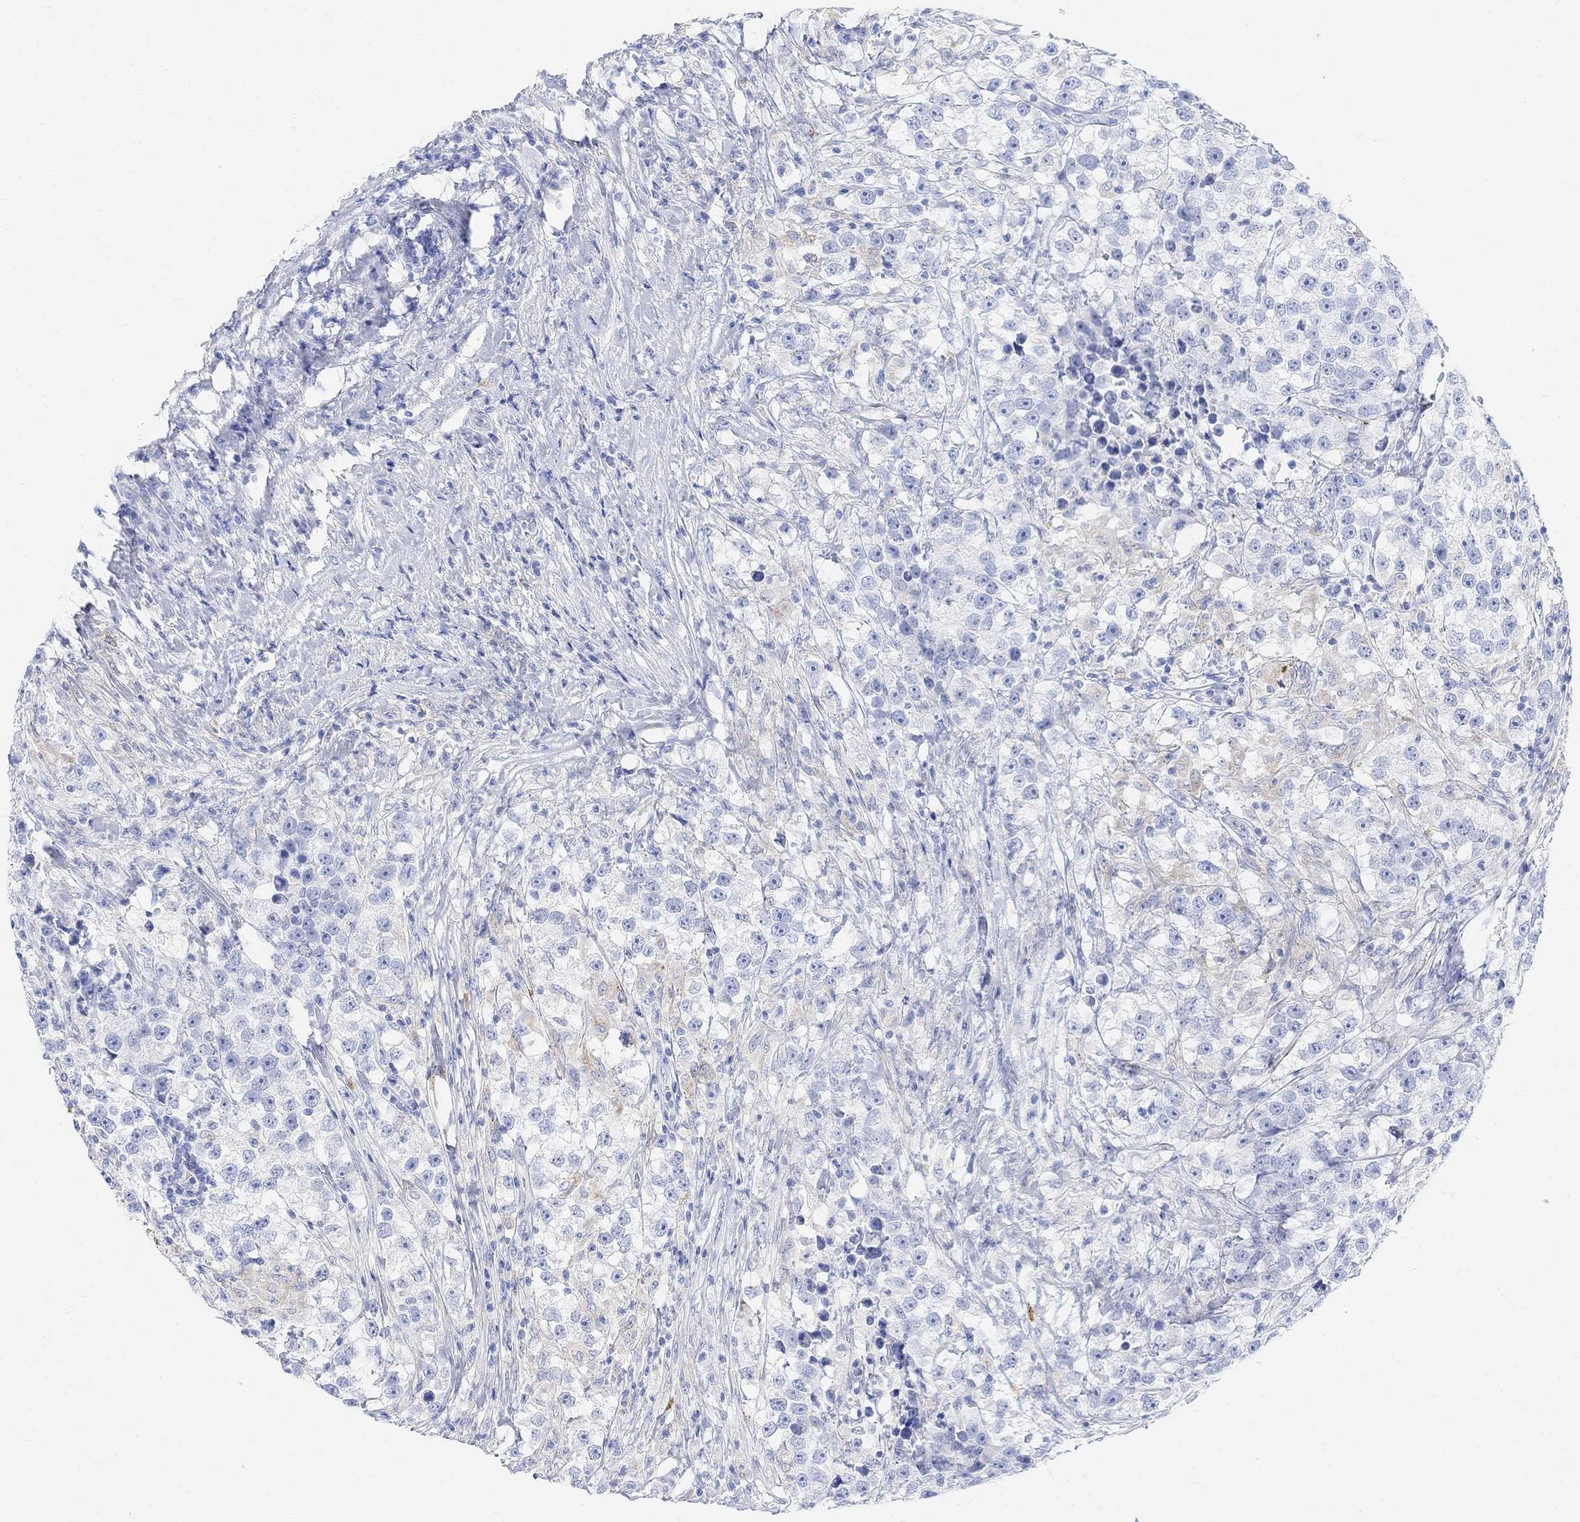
{"staining": {"intensity": "negative", "quantity": "none", "location": "none"}, "tissue": "testis cancer", "cell_type": "Tumor cells", "image_type": "cancer", "snomed": [{"axis": "morphology", "description": "Seminoma, NOS"}, {"axis": "topography", "description": "Testis"}], "caption": "A high-resolution histopathology image shows IHC staining of testis cancer (seminoma), which displays no significant expression in tumor cells.", "gene": "RETNLB", "patient": {"sex": "male", "age": 46}}